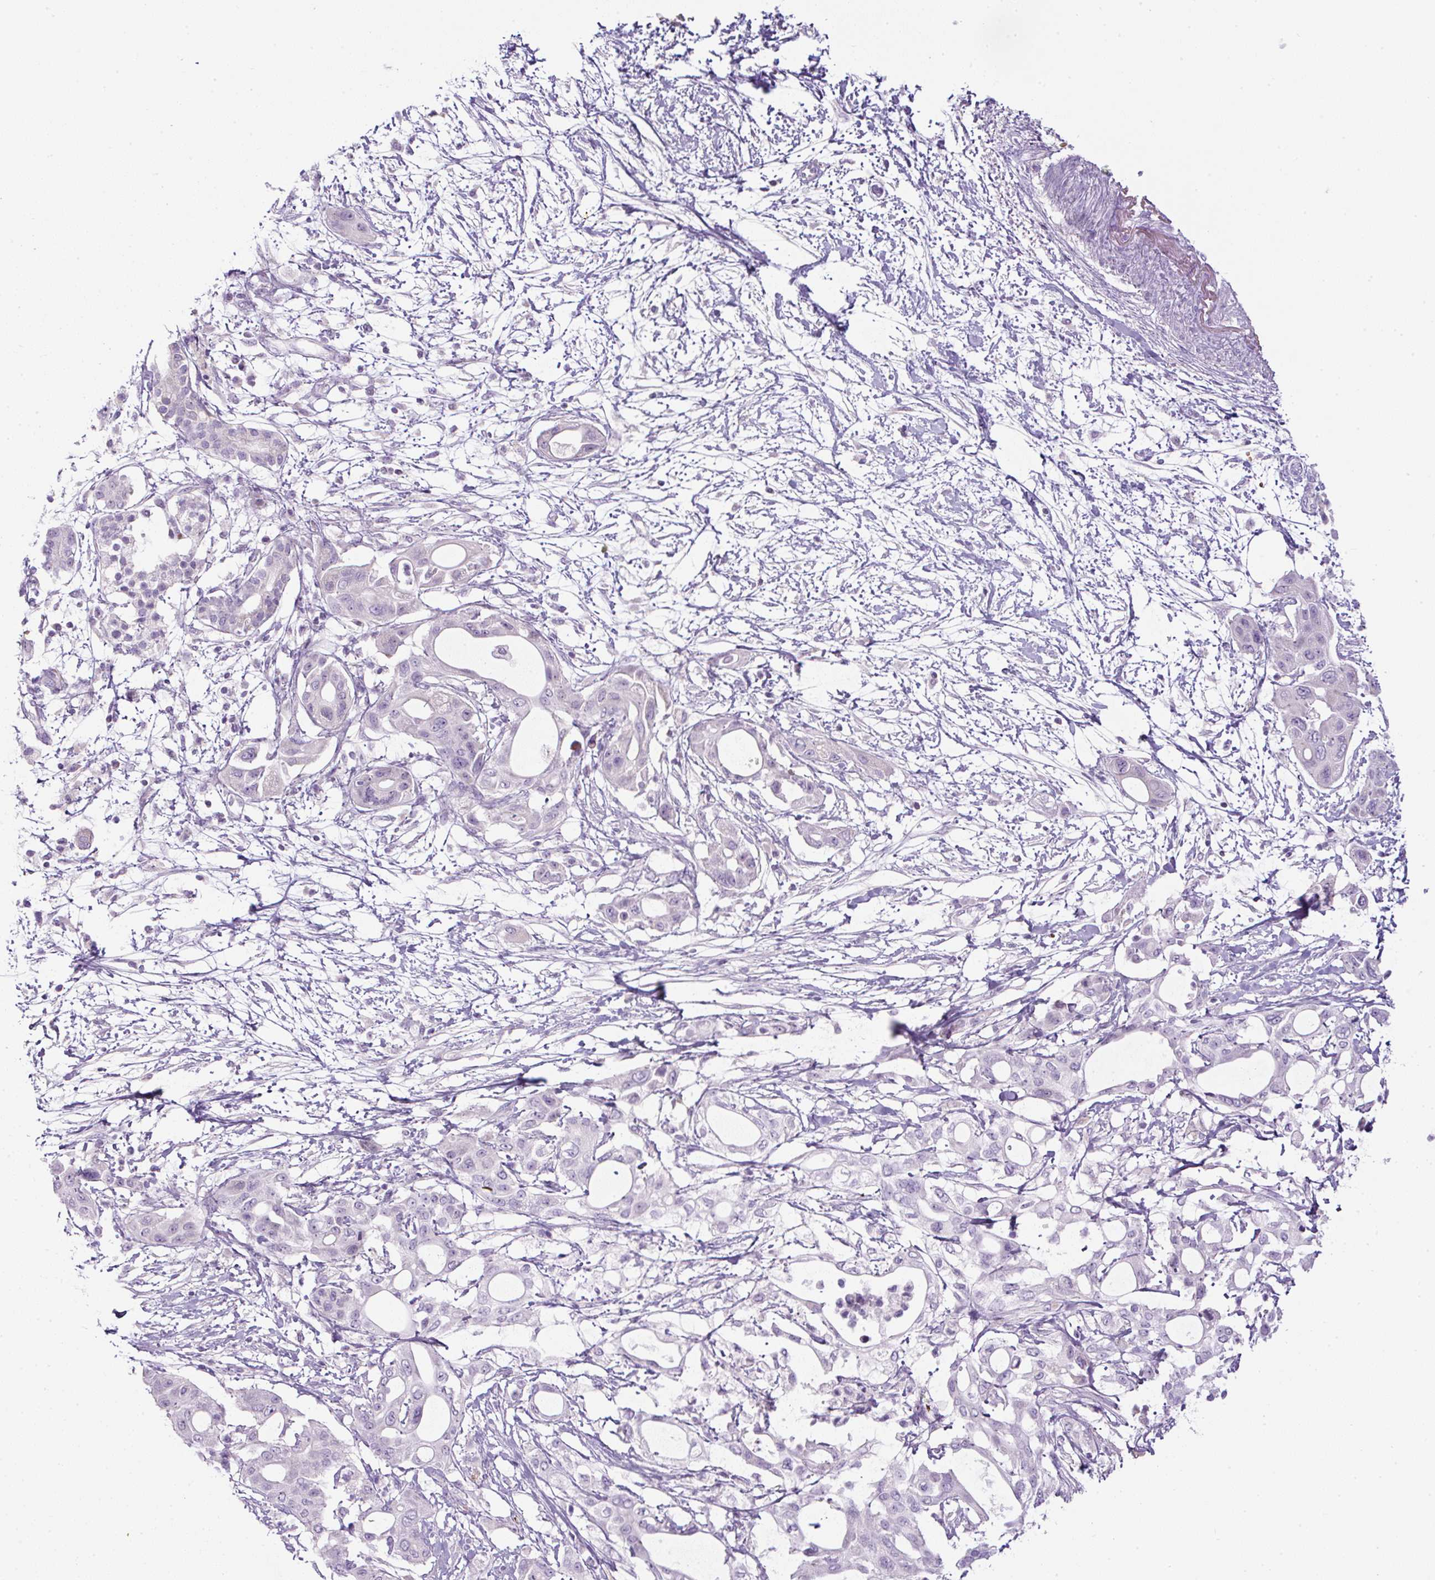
{"staining": {"intensity": "negative", "quantity": "none", "location": "none"}, "tissue": "pancreatic cancer", "cell_type": "Tumor cells", "image_type": "cancer", "snomed": [{"axis": "morphology", "description": "Adenocarcinoma, NOS"}, {"axis": "topography", "description": "Pancreas"}], "caption": "Protein analysis of pancreatic cancer (adenocarcinoma) reveals no significant staining in tumor cells. Brightfield microscopy of immunohistochemistry stained with DAB (3,3'-diaminobenzidine) (brown) and hematoxylin (blue), captured at high magnification.", "gene": "FGFBP3", "patient": {"sex": "male", "age": 68}}